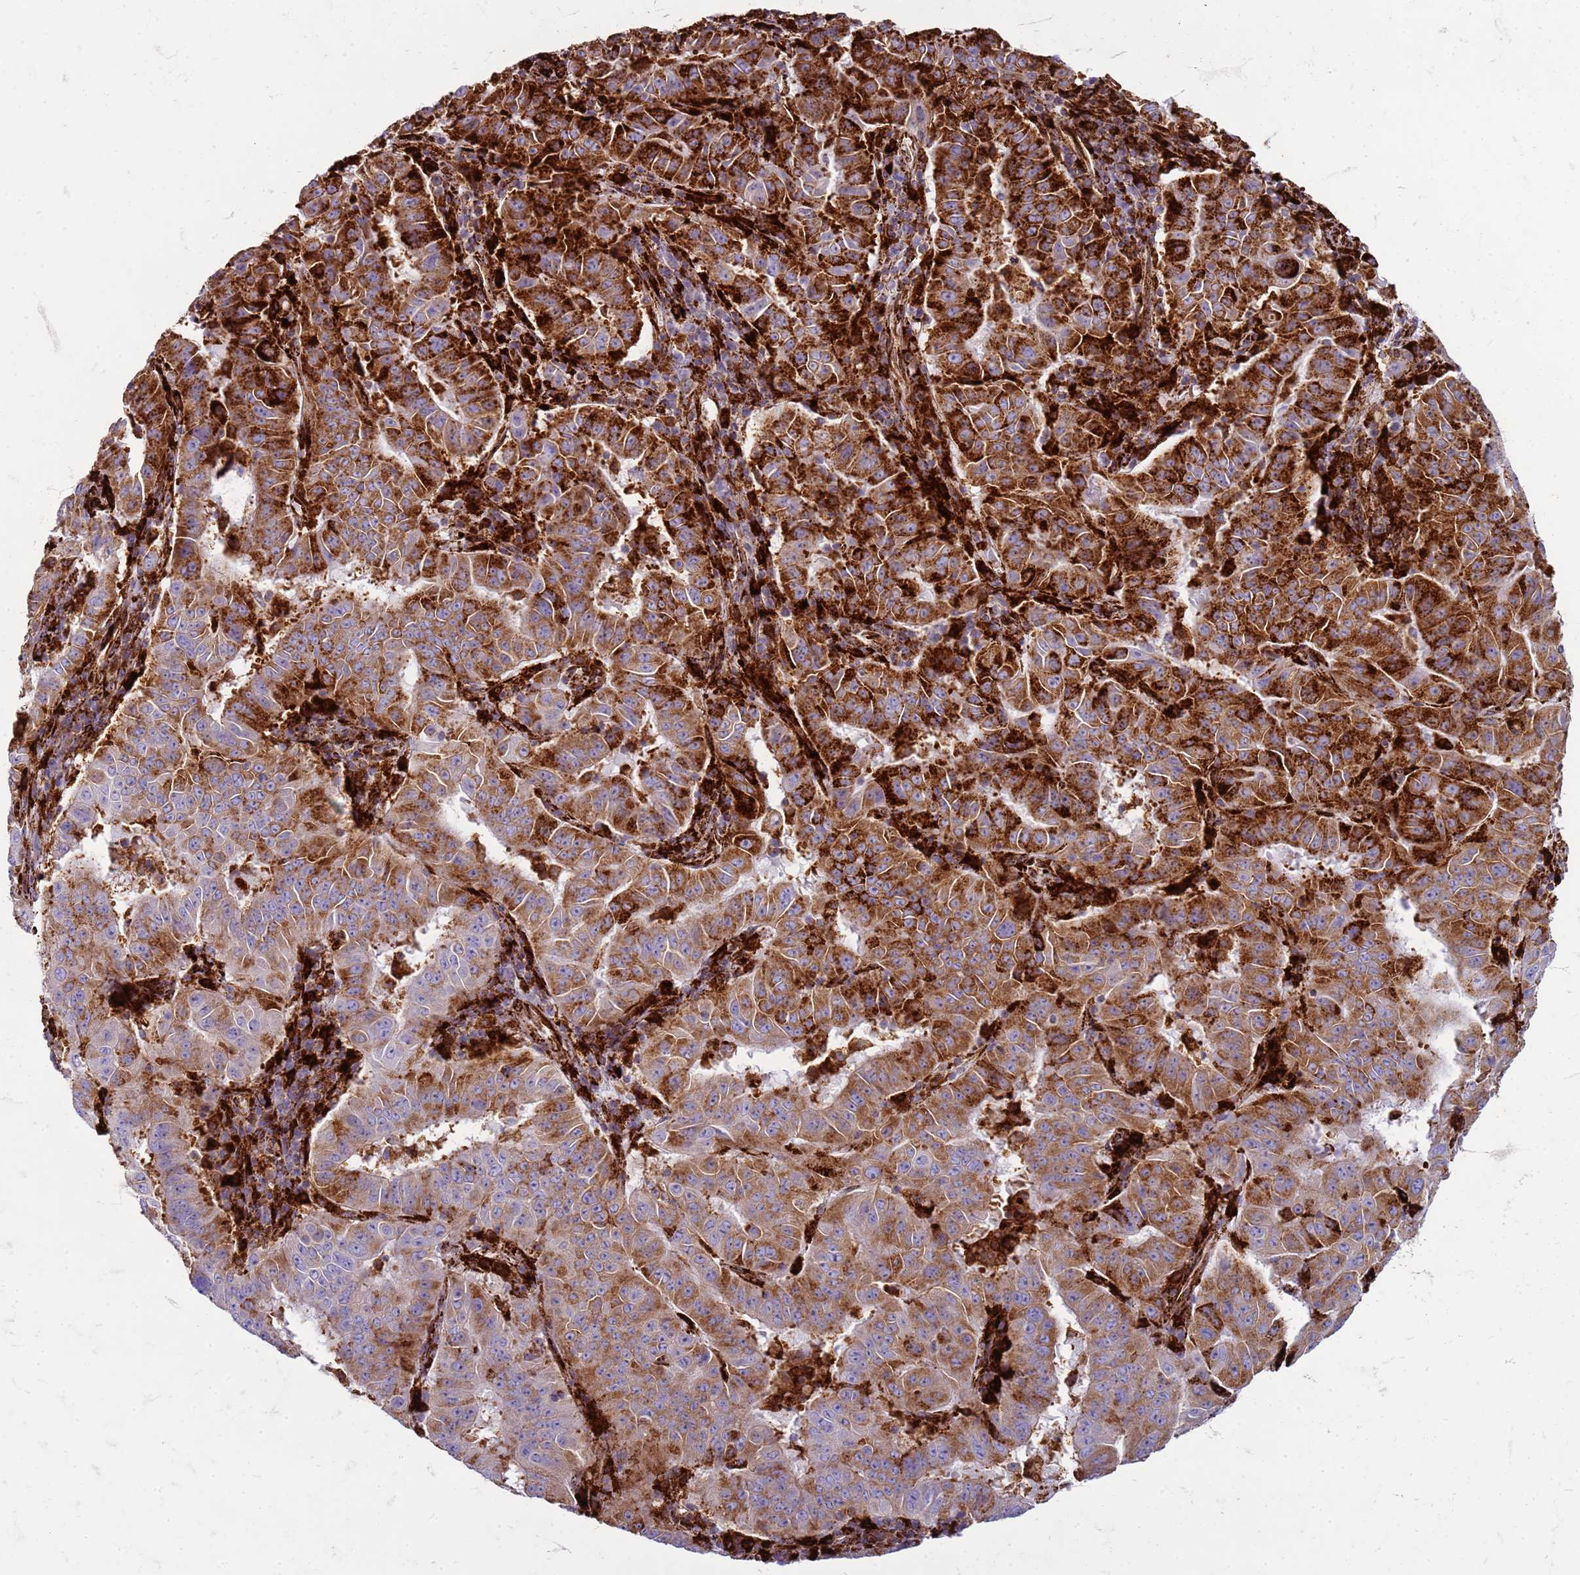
{"staining": {"intensity": "strong", "quantity": "25%-75%", "location": "cytoplasmic/membranous"}, "tissue": "pancreatic cancer", "cell_type": "Tumor cells", "image_type": "cancer", "snomed": [{"axis": "morphology", "description": "Adenocarcinoma, NOS"}, {"axis": "topography", "description": "Pancreas"}], "caption": "High-power microscopy captured an IHC photomicrograph of adenocarcinoma (pancreatic), revealing strong cytoplasmic/membranous expression in approximately 25%-75% of tumor cells.", "gene": "PDK3", "patient": {"sex": "male", "age": 63}}